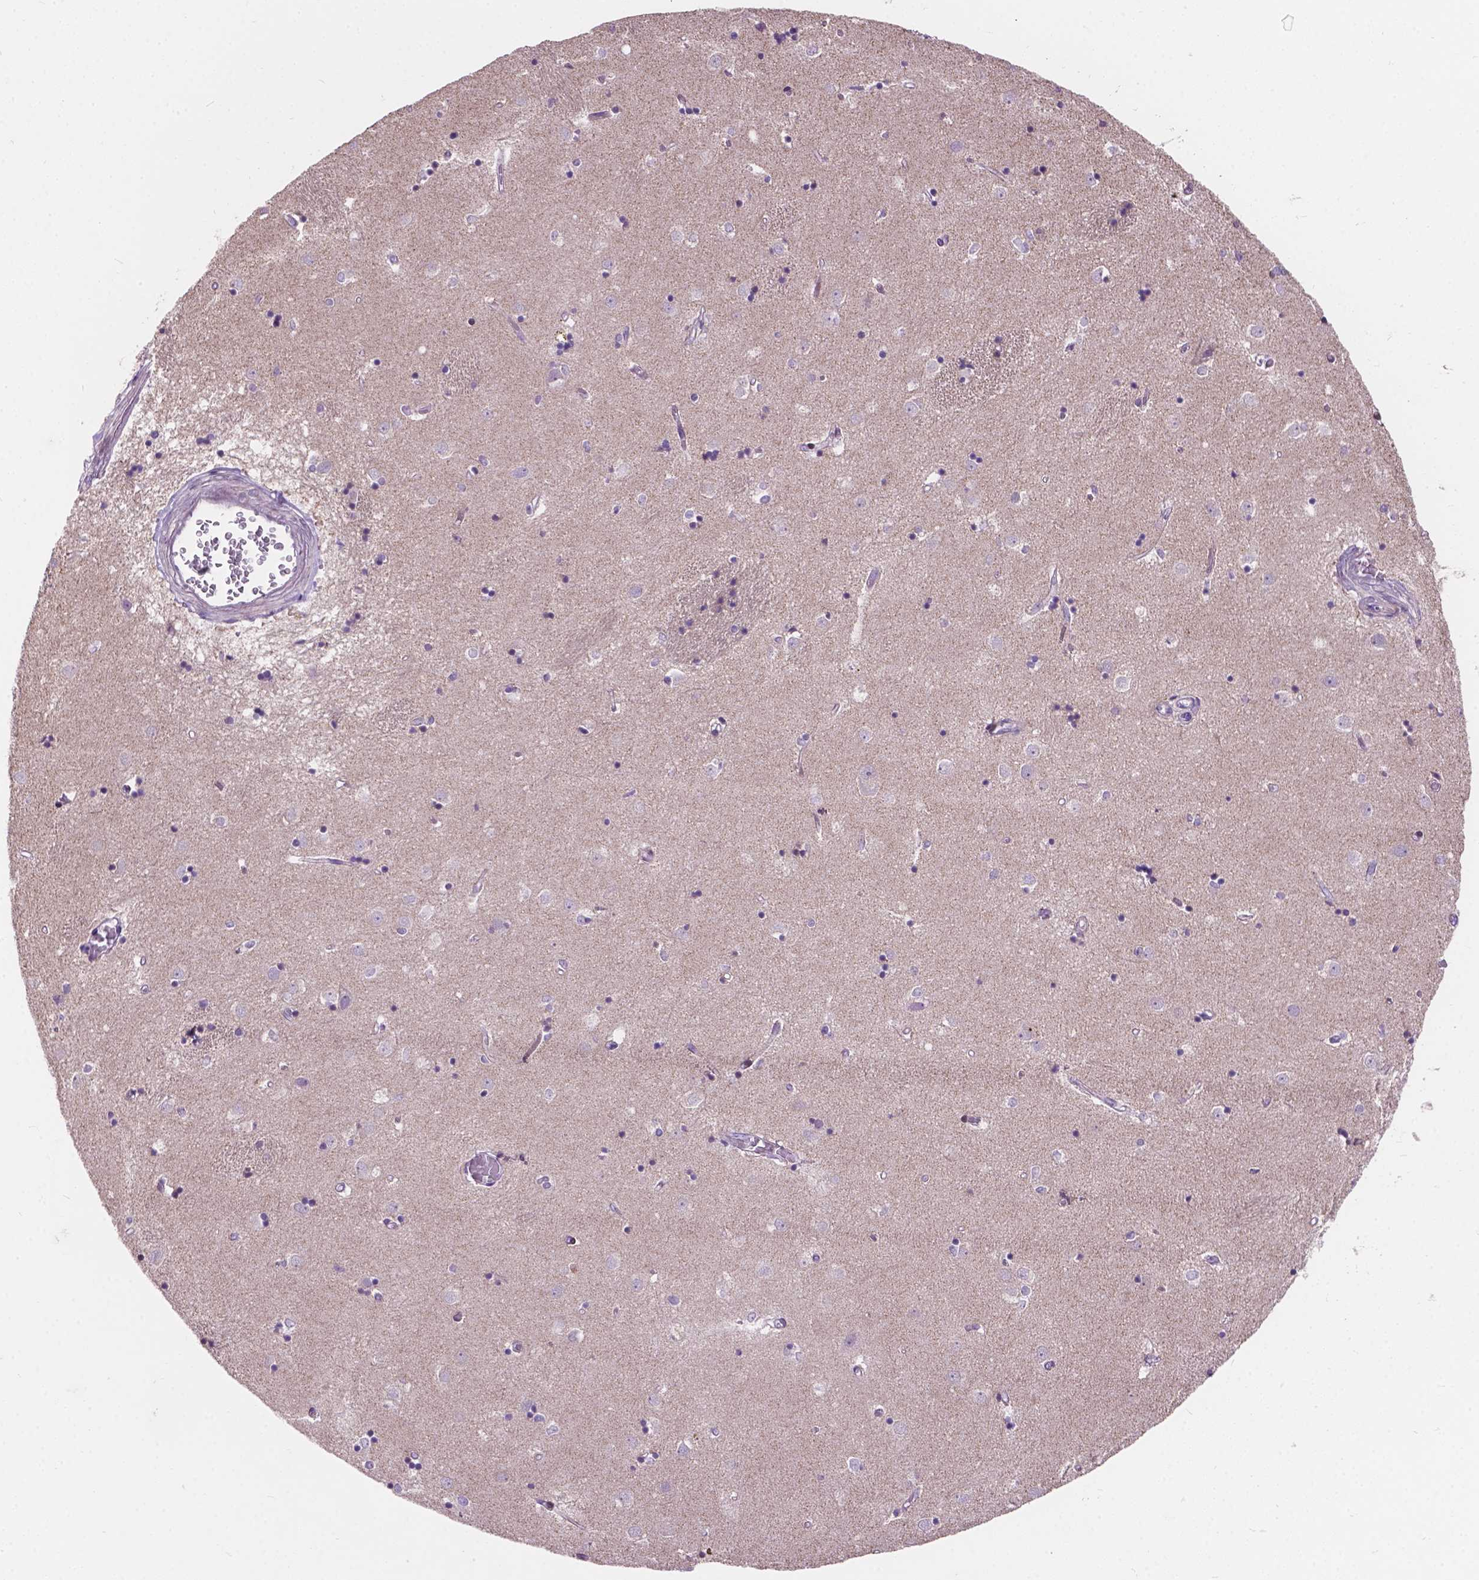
{"staining": {"intensity": "negative", "quantity": "none", "location": "none"}, "tissue": "caudate", "cell_type": "Glial cells", "image_type": "normal", "snomed": [{"axis": "morphology", "description": "Normal tissue, NOS"}, {"axis": "topography", "description": "Lateral ventricle wall"}], "caption": "IHC micrograph of normal caudate stained for a protein (brown), which displays no expression in glial cells.", "gene": "MYH14", "patient": {"sex": "male", "age": 54}}